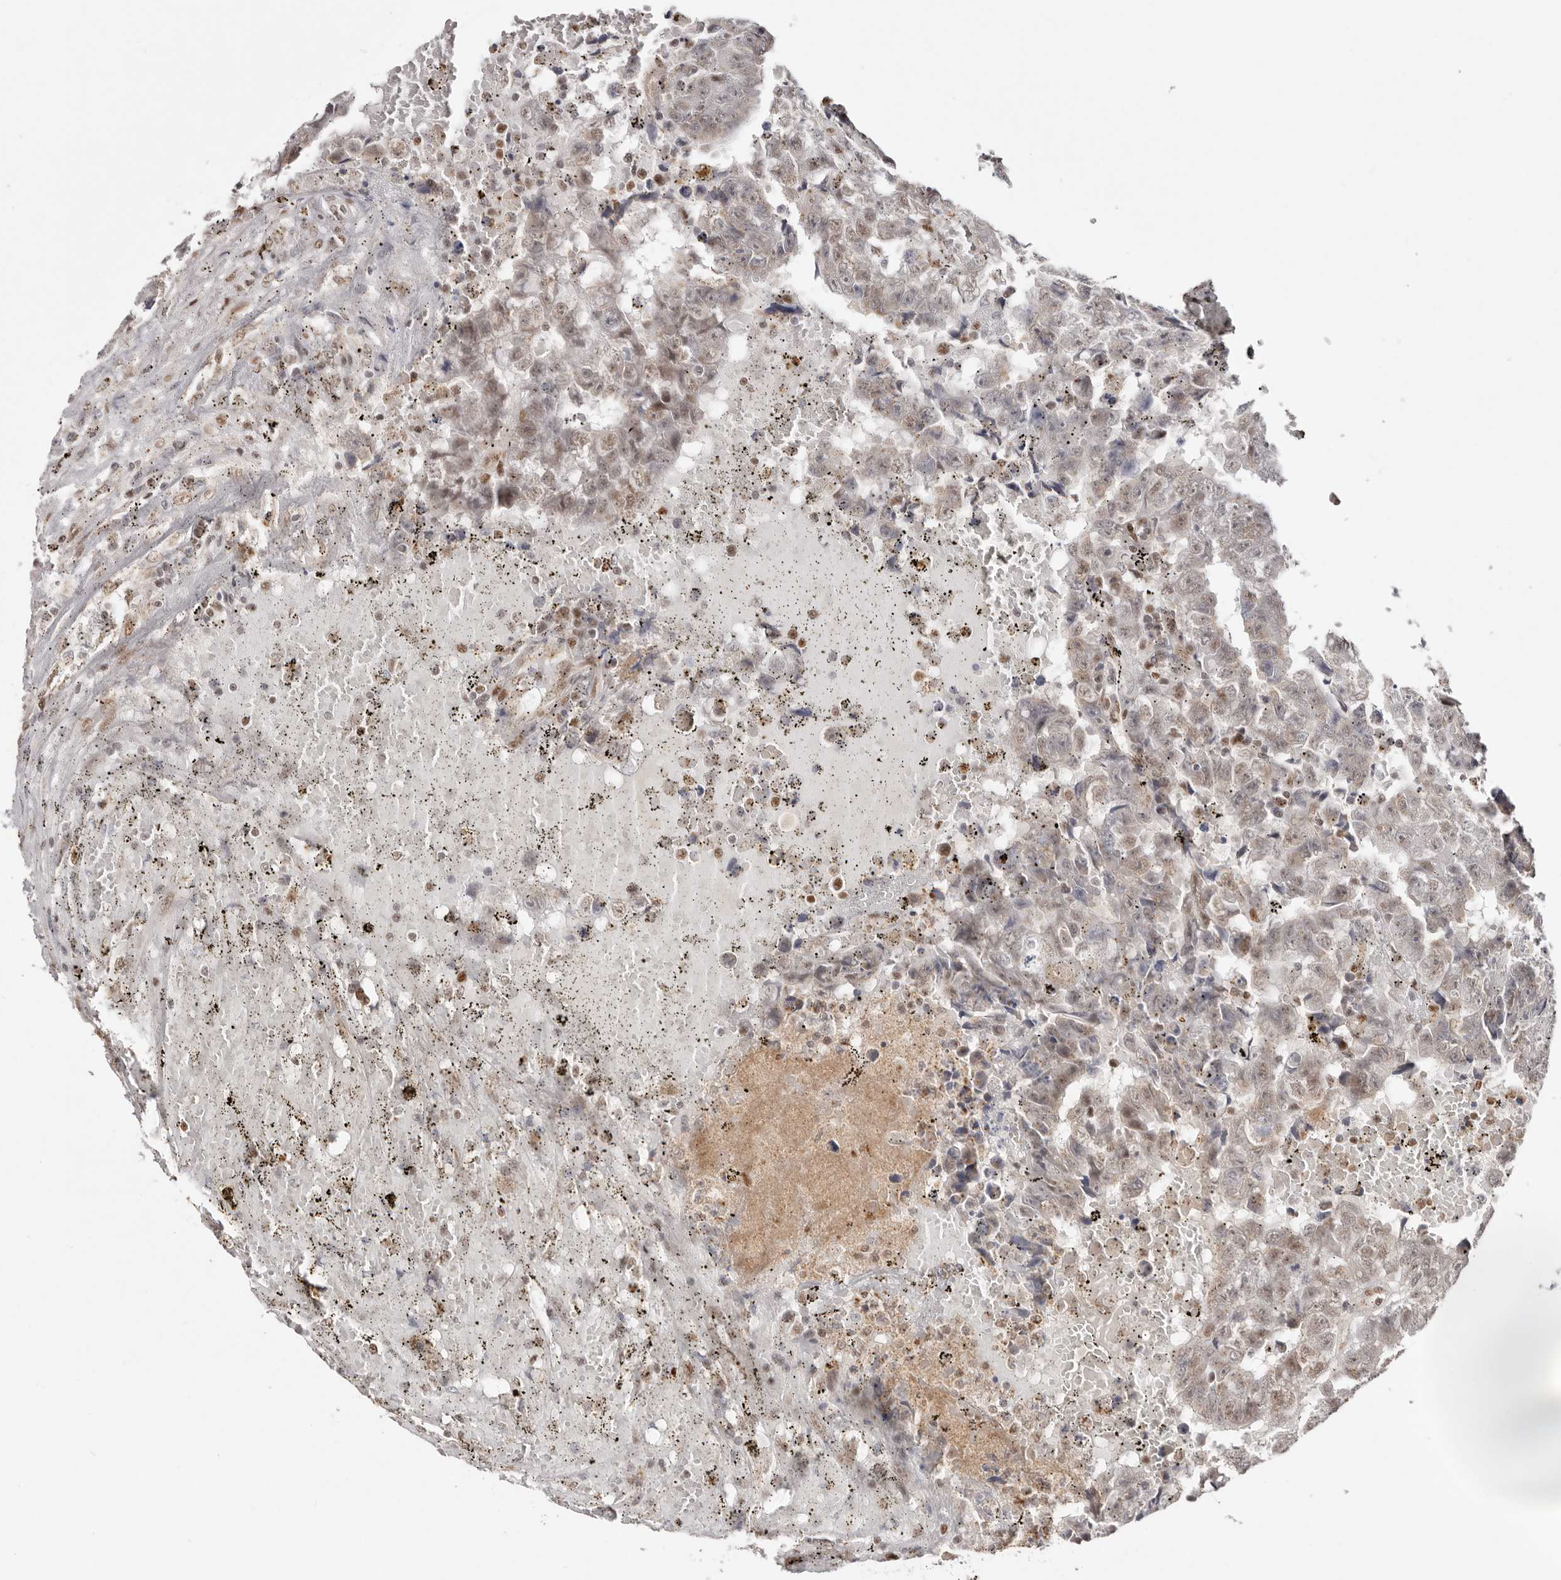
{"staining": {"intensity": "weak", "quantity": "<25%", "location": "nuclear"}, "tissue": "testis cancer", "cell_type": "Tumor cells", "image_type": "cancer", "snomed": [{"axis": "morphology", "description": "Carcinoma, Embryonal, NOS"}, {"axis": "topography", "description": "Testis"}], "caption": "This is an immunohistochemistry (IHC) micrograph of testis cancer. There is no positivity in tumor cells.", "gene": "SMAD7", "patient": {"sex": "male", "age": 25}}